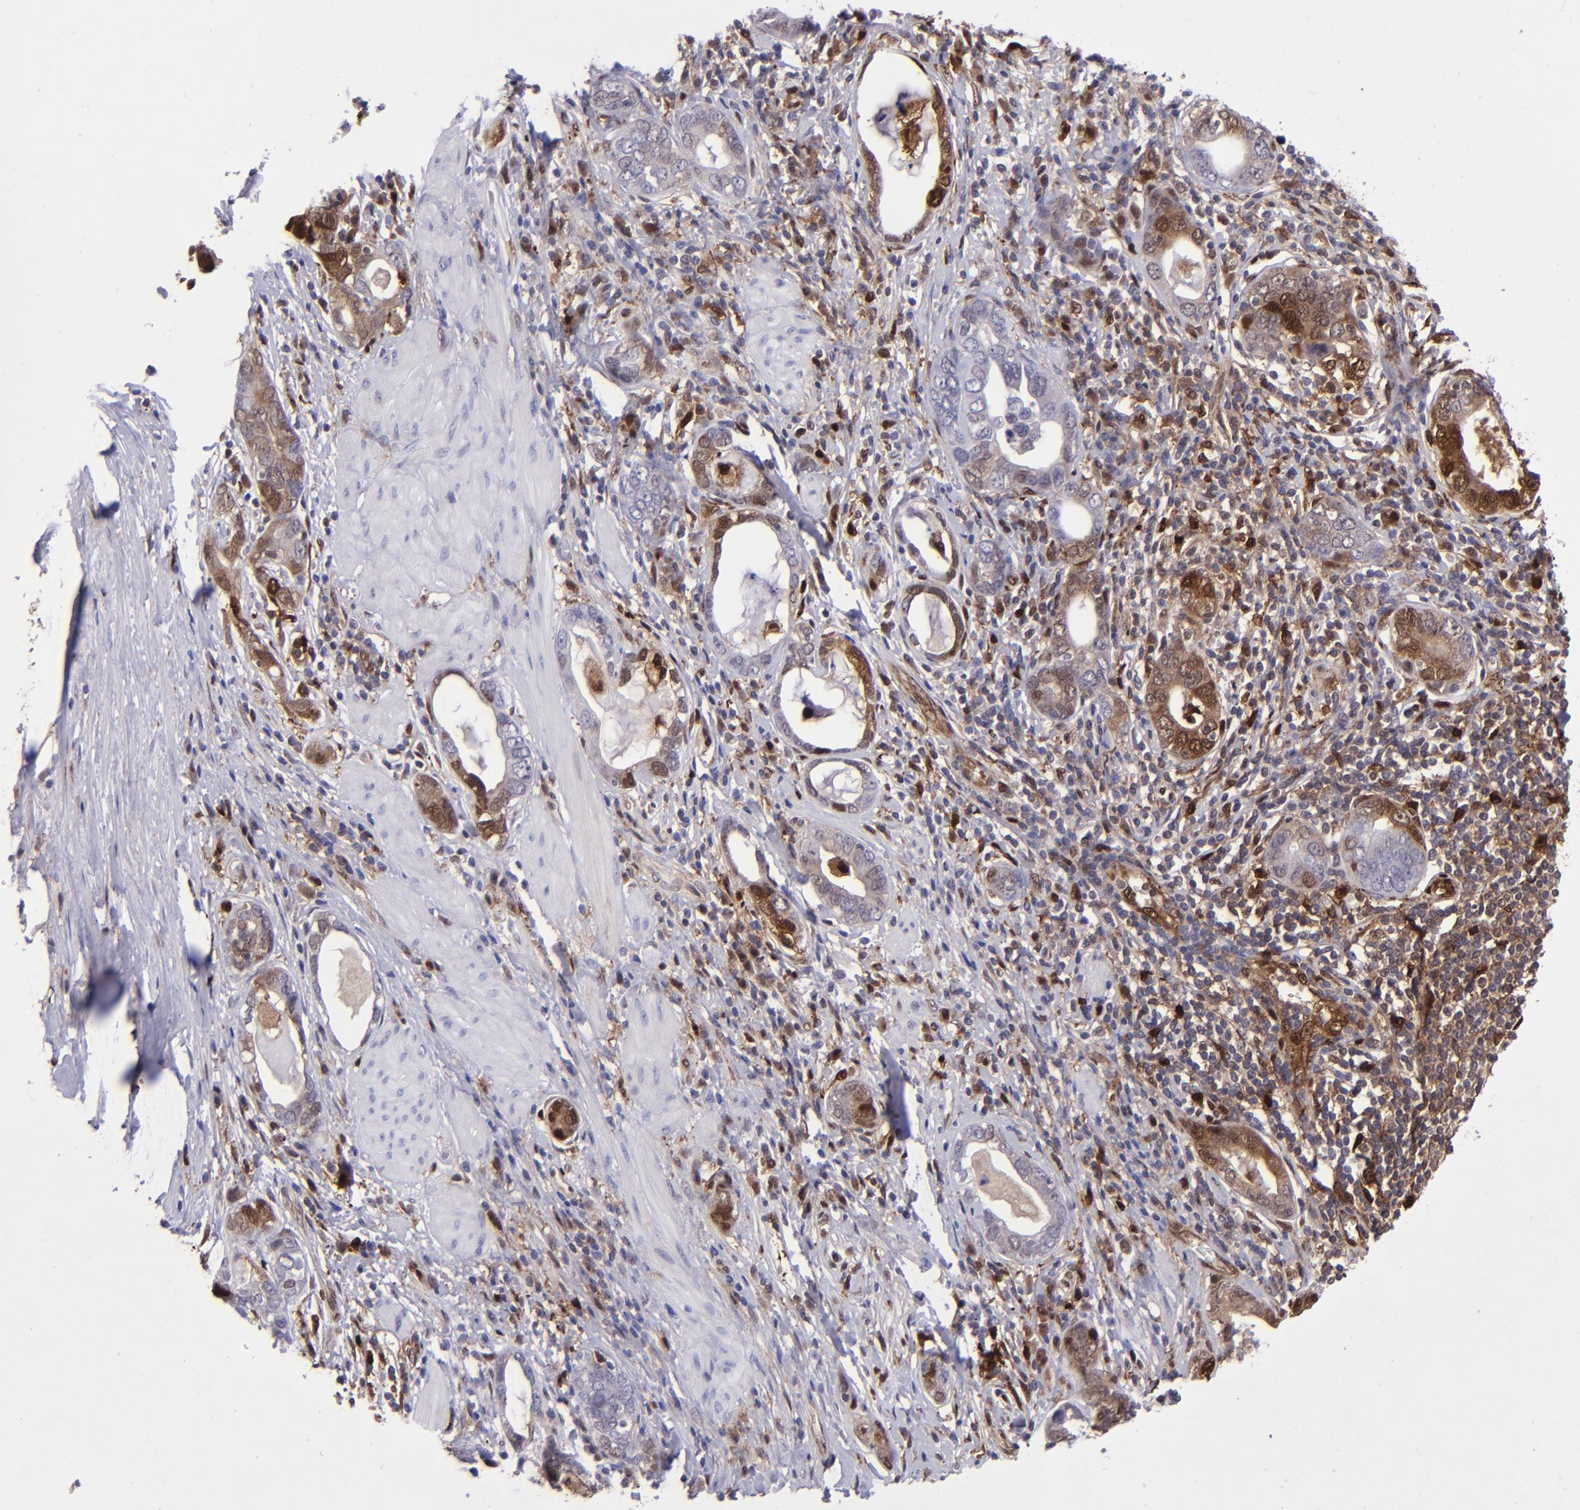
{"staining": {"intensity": "strong", "quantity": ">75%", "location": "cytoplasmic/membranous,nuclear"}, "tissue": "stomach cancer", "cell_type": "Tumor cells", "image_type": "cancer", "snomed": [{"axis": "morphology", "description": "Adenocarcinoma, NOS"}, {"axis": "topography", "description": "Stomach, lower"}], "caption": "This is an image of IHC staining of stomach cancer, which shows strong staining in the cytoplasmic/membranous and nuclear of tumor cells.", "gene": "TYMP", "patient": {"sex": "female", "age": 93}}